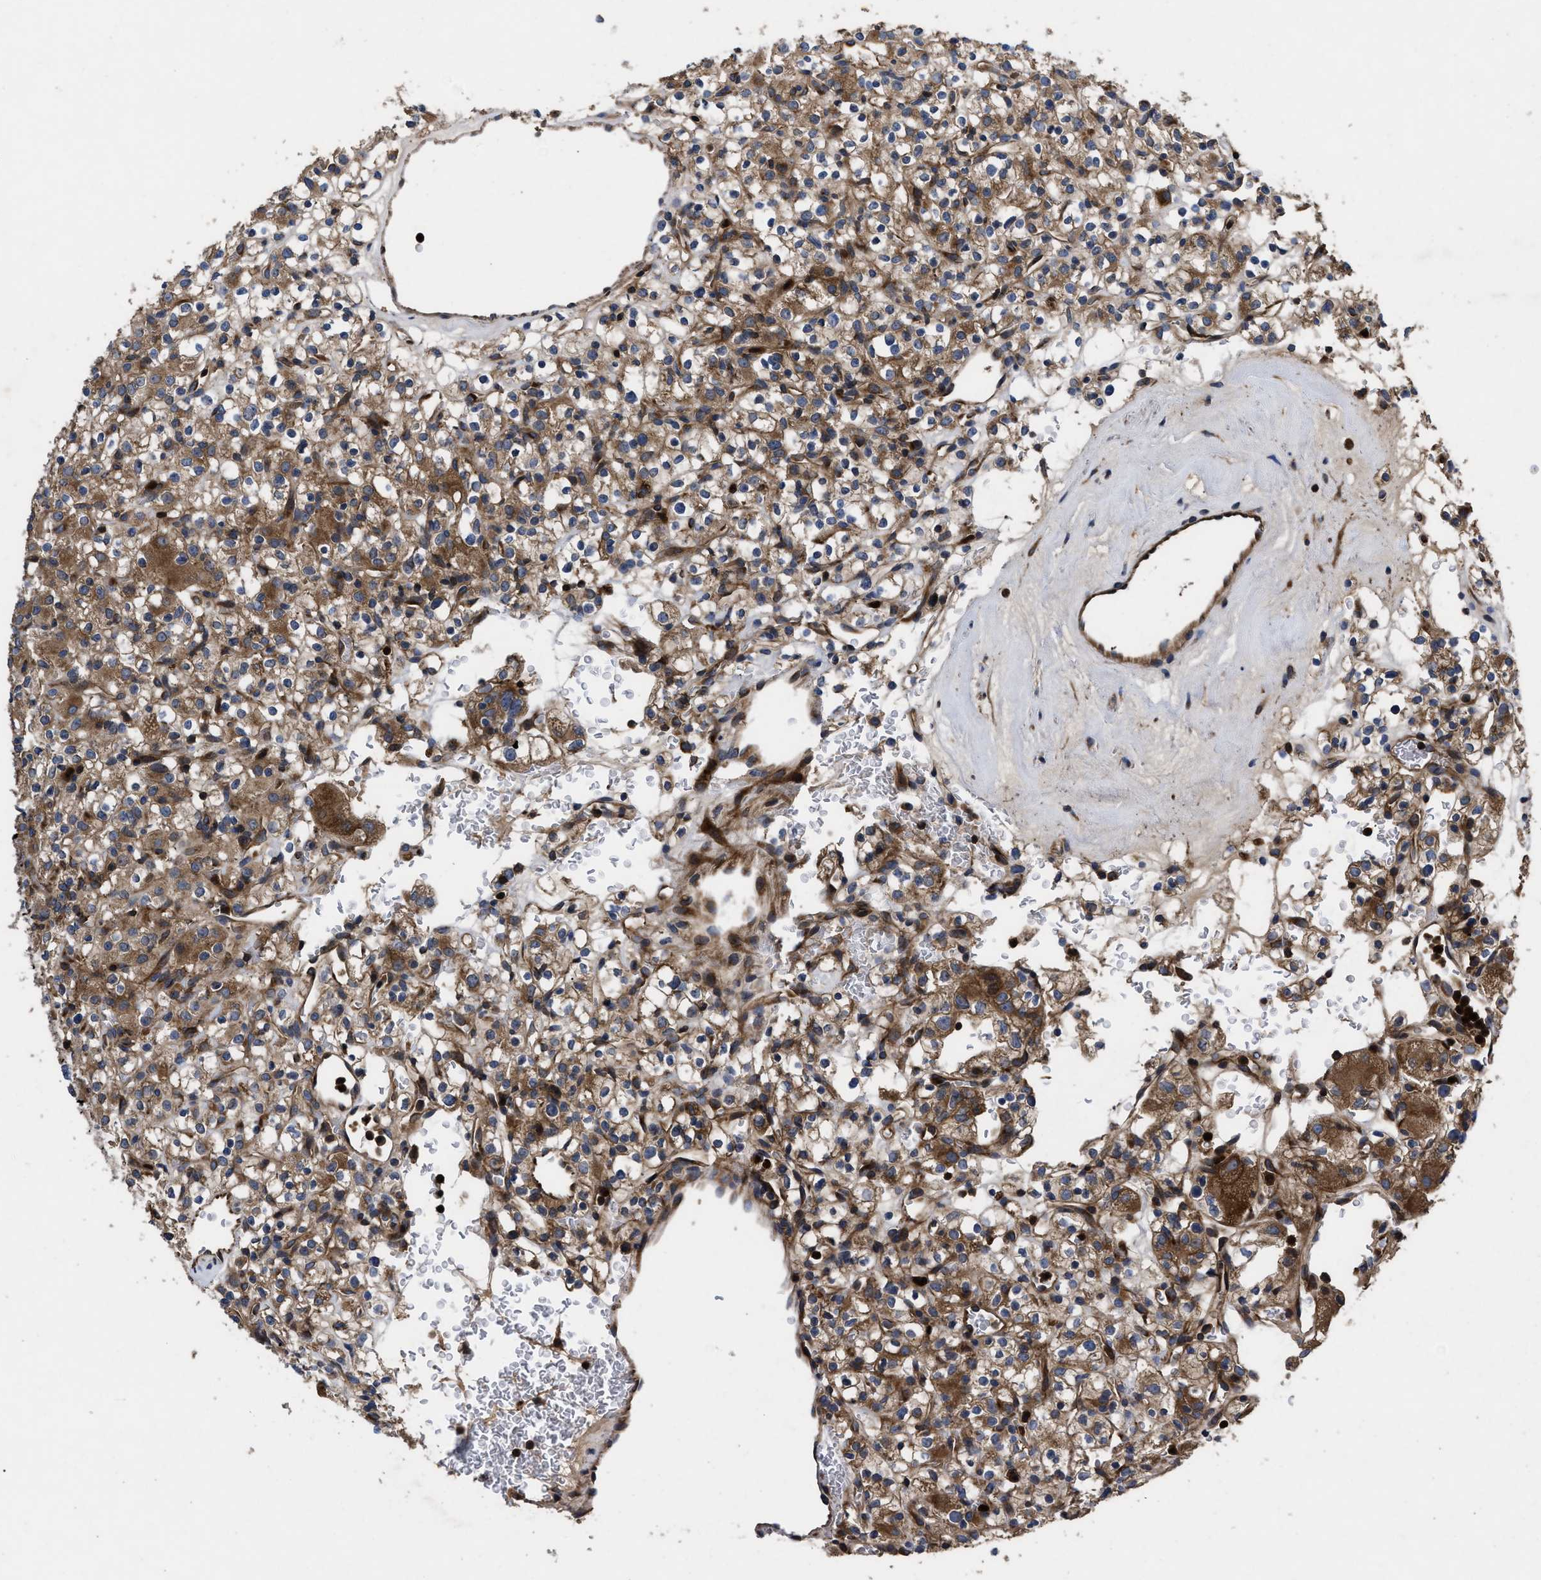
{"staining": {"intensity": "moderate", "quantity": ">75%", "location": "cytoplasmic/membranous"}, "tissue": "renal cancer", "cell_type": "Tumor cells", "image_type": "cancer", "snomed": [{"axis": "morphology", "description": "Normal tissue, NOS"}, {"axis": "morphology", "description": "Adenocarcinoma, NOS"}, {"axis": "topography", "description": "Kidney"}], "caption": "Protein staining of renal cancer (adenocarcinoma) tissue shows moderate cytoplasmic/membranous expression in approximately >75% of tumor cells. The protein of interest is shown in brown color, while the nuclei are stained blue.", "gene": "YBEY", "patient": {"sex": "female", "age": 72}}